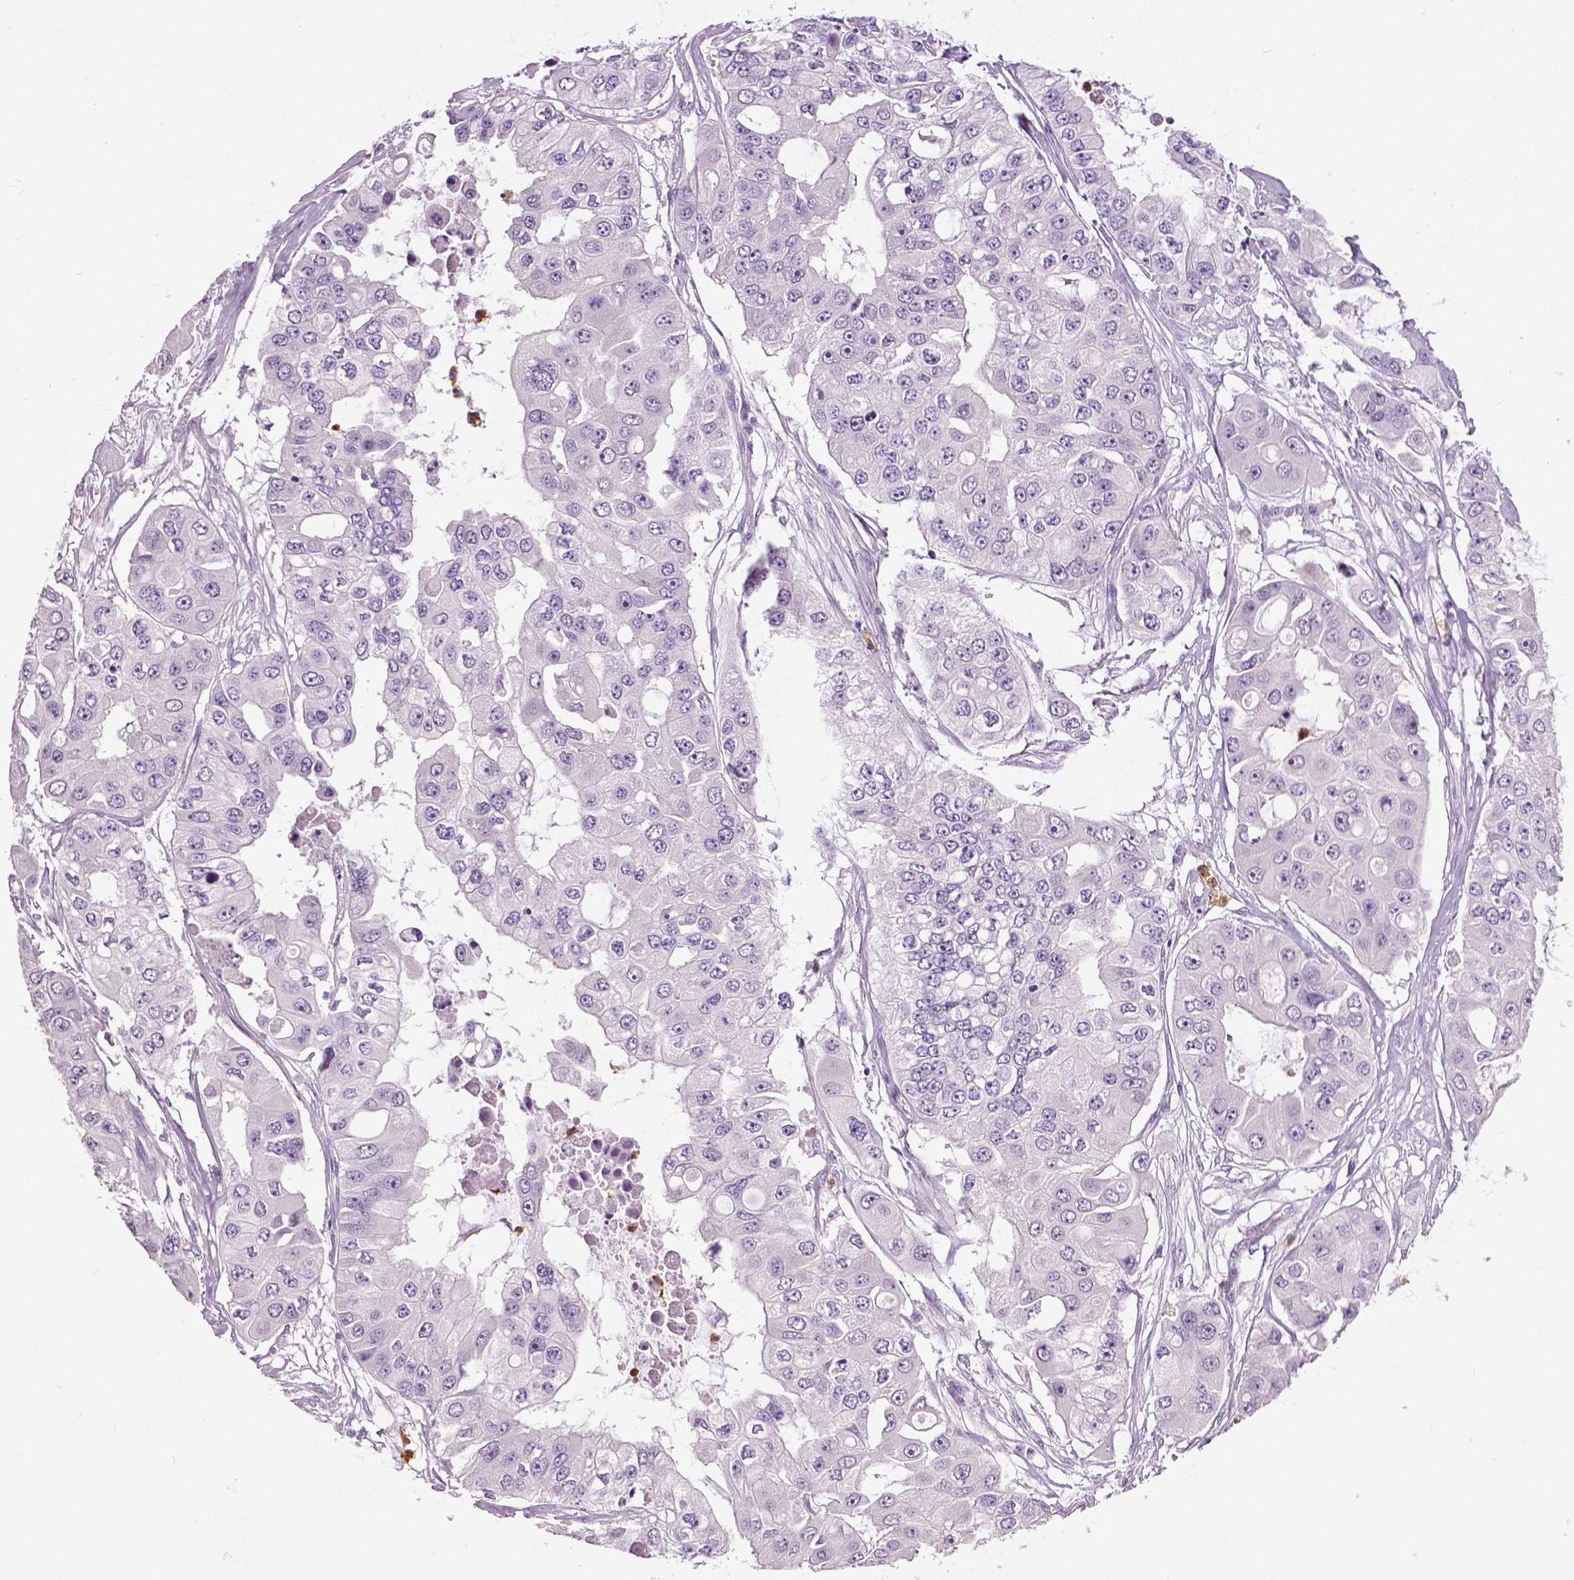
{"staining": {"intensity": "negative", "quantity": "none", "location": "none"}, "tissue": "ovarian cancer", "cell_type": "Tumor cells", "image_type": "cancer", "snomed": [{"axis": "morphology", "description": "Cystadenocarcinoma, serous, NOS"}, {"axis": "topography", "description": "Ovary"}], "caption": "Immunohistochemistry histopathology image of neoplastic tissue: human ovarian cancer stained with DAB exhibits no significant protein expression in tumor cells.", "gene": "PTPN5", "patient": {"sex": "female", "age": 56}}